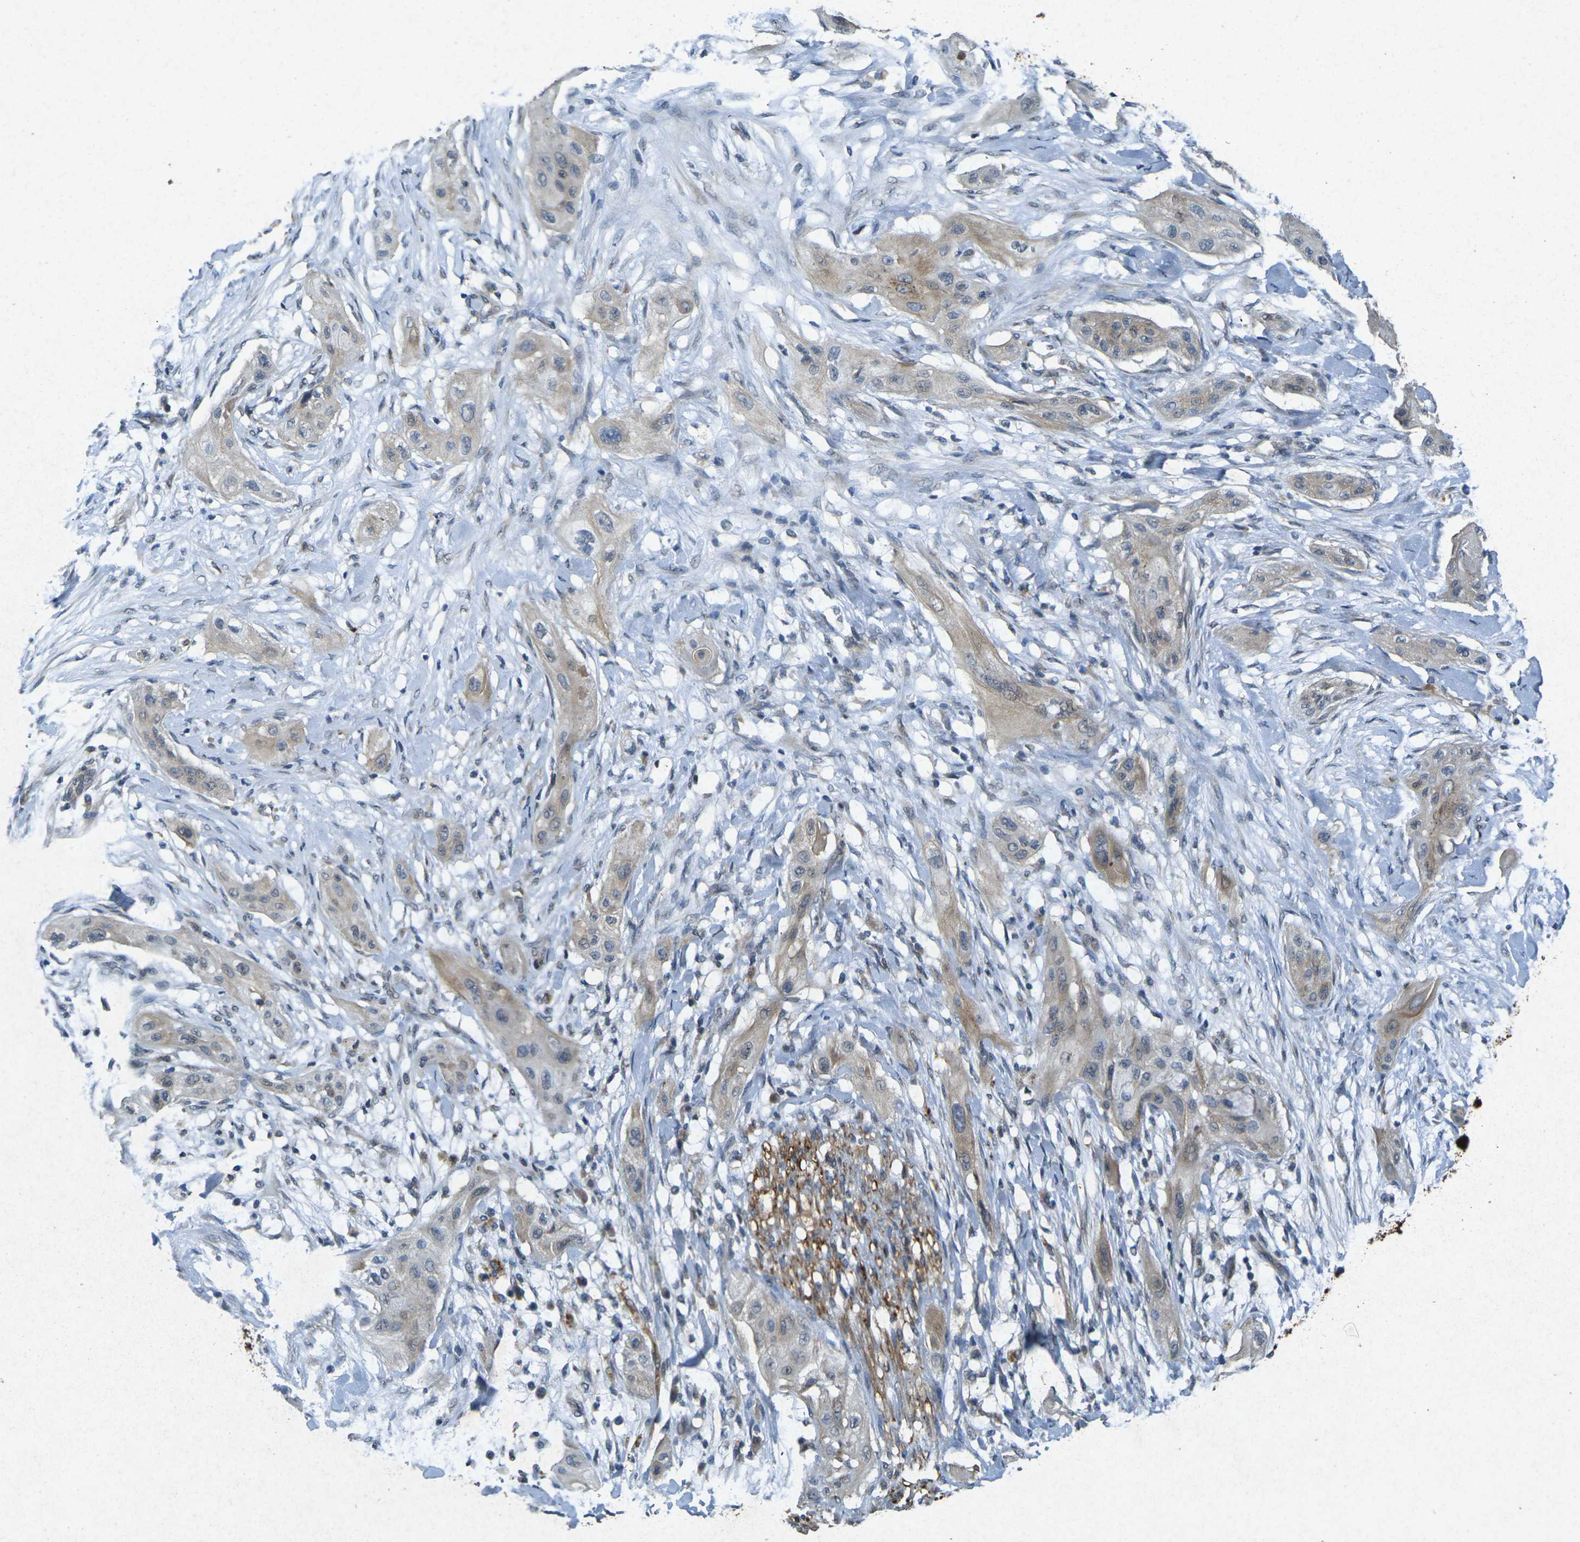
{"staining": {"intensity": "weak", "quantity": ">75%", "location": "cytoplasmic/membranous"}, "tissue": "lung cancer", "cell_type": "Tumor cells", "image_type": "cancer", "snomed": [{"axis": "morphology", "description": "Squamous cell carcinoma, NOS"}, {"axis": "topography", "description": "Lung"}], "caption": "Squamous cell carcinoma (lung) tissue displays weak cytoplasmic/membranous staining in about >75% of tumor cells, visualized by immunohistochemistry. (Stains: DAB in brown, nuclei in blue, Microscopy: brightfield microscopy at high magnification).", "gene": "RGMA", "patient": {"sex": "female", "age": 47}}